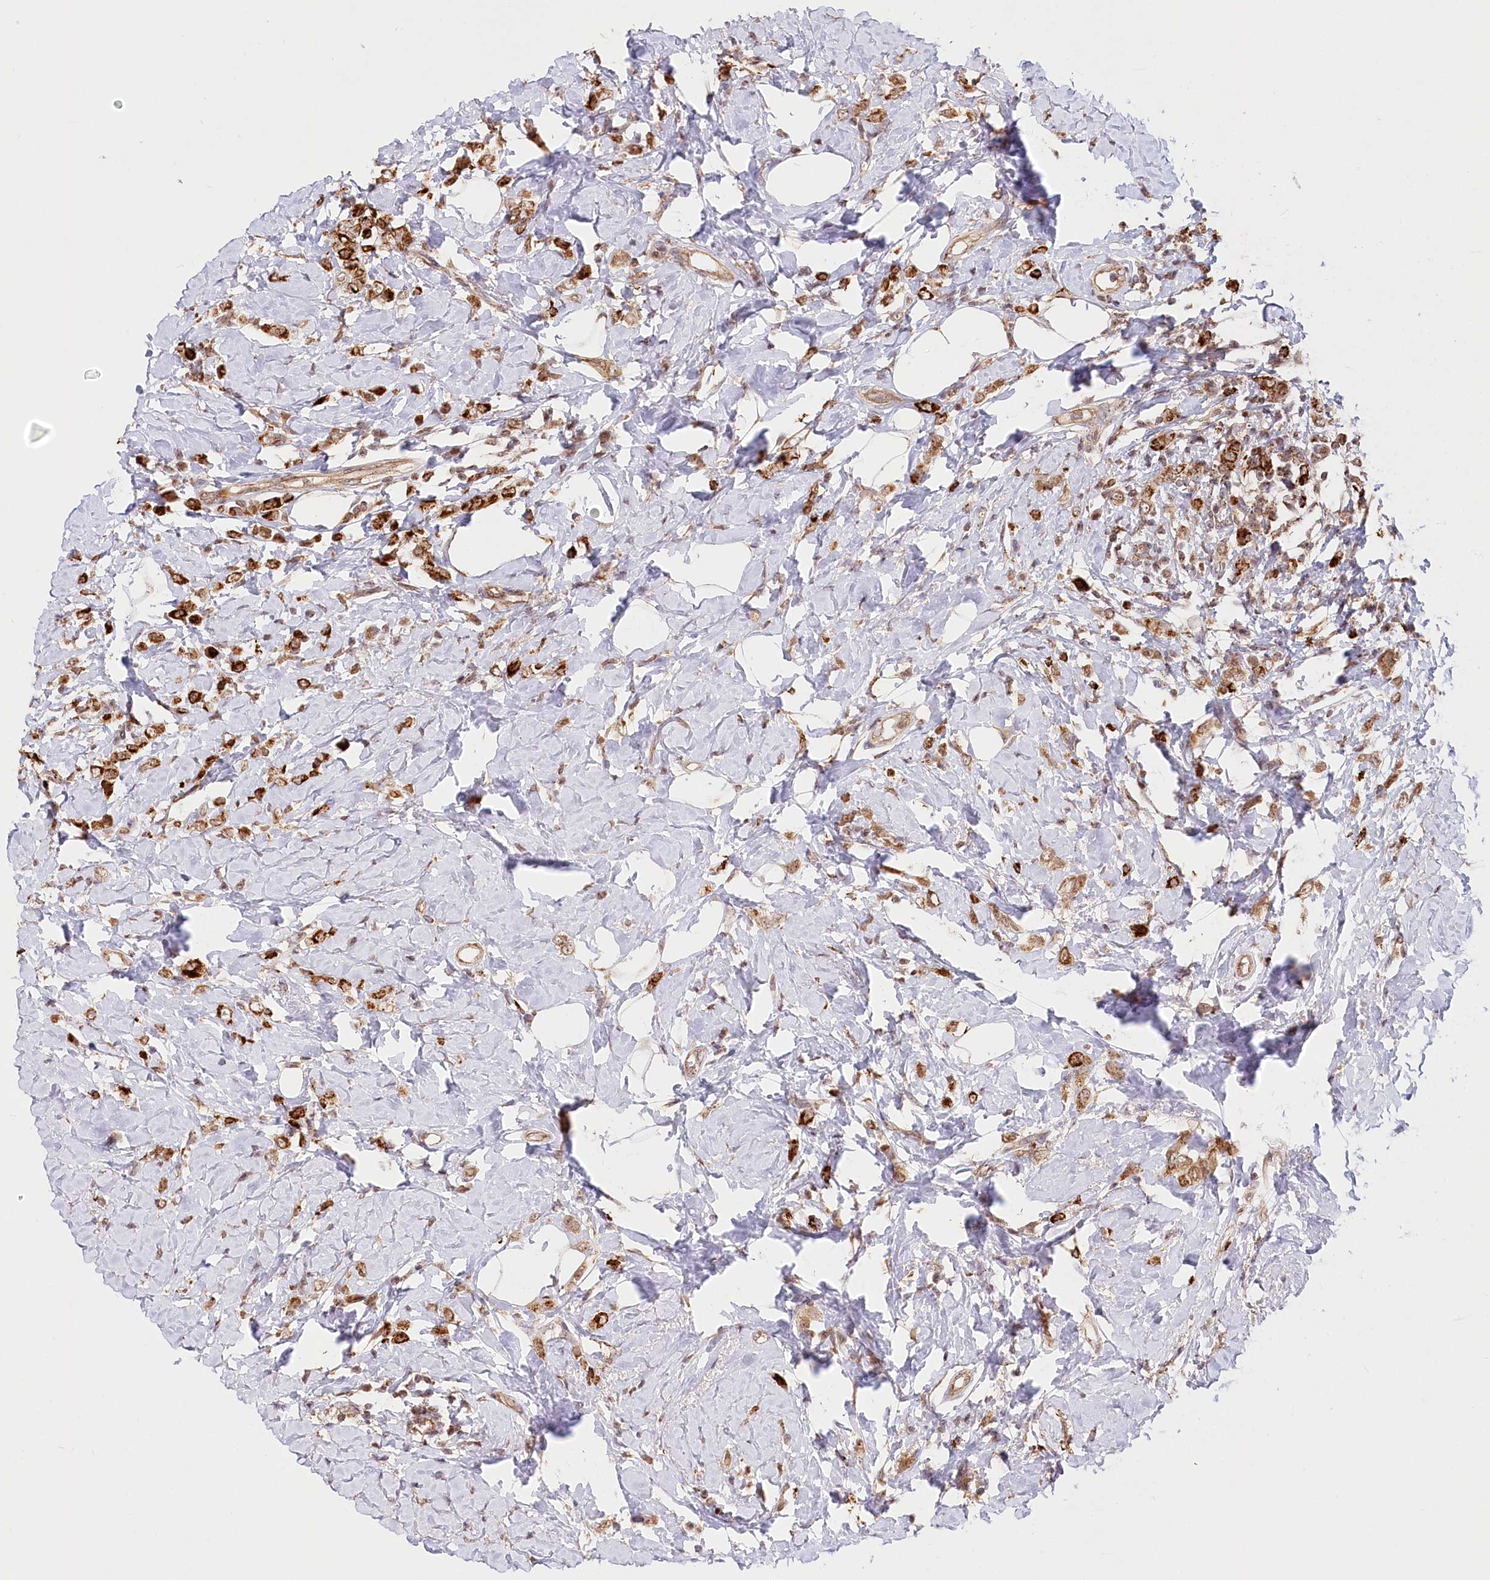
{"staining": {"intensity": "moderate", "quantity": ">75%", "location": "cytoplasmic/membranous"}, "tissue": "breast cancer", "cell_type": "Tumor cells", "image_type": "cancer", "snomed": [{"axis": "morphology", "description": "Lobular carcinoma"}, {"axis": "topography", "description": "Breast"}], "caption": "Protein expression analysis of breast cancer (lobular carcinoma) demonstrates moderate cytoplasmic/membranous staining in approximately >75% of tumor cells.", "gene": "RTN4IP1", "patient": {"sex": "female", "age": 47}}